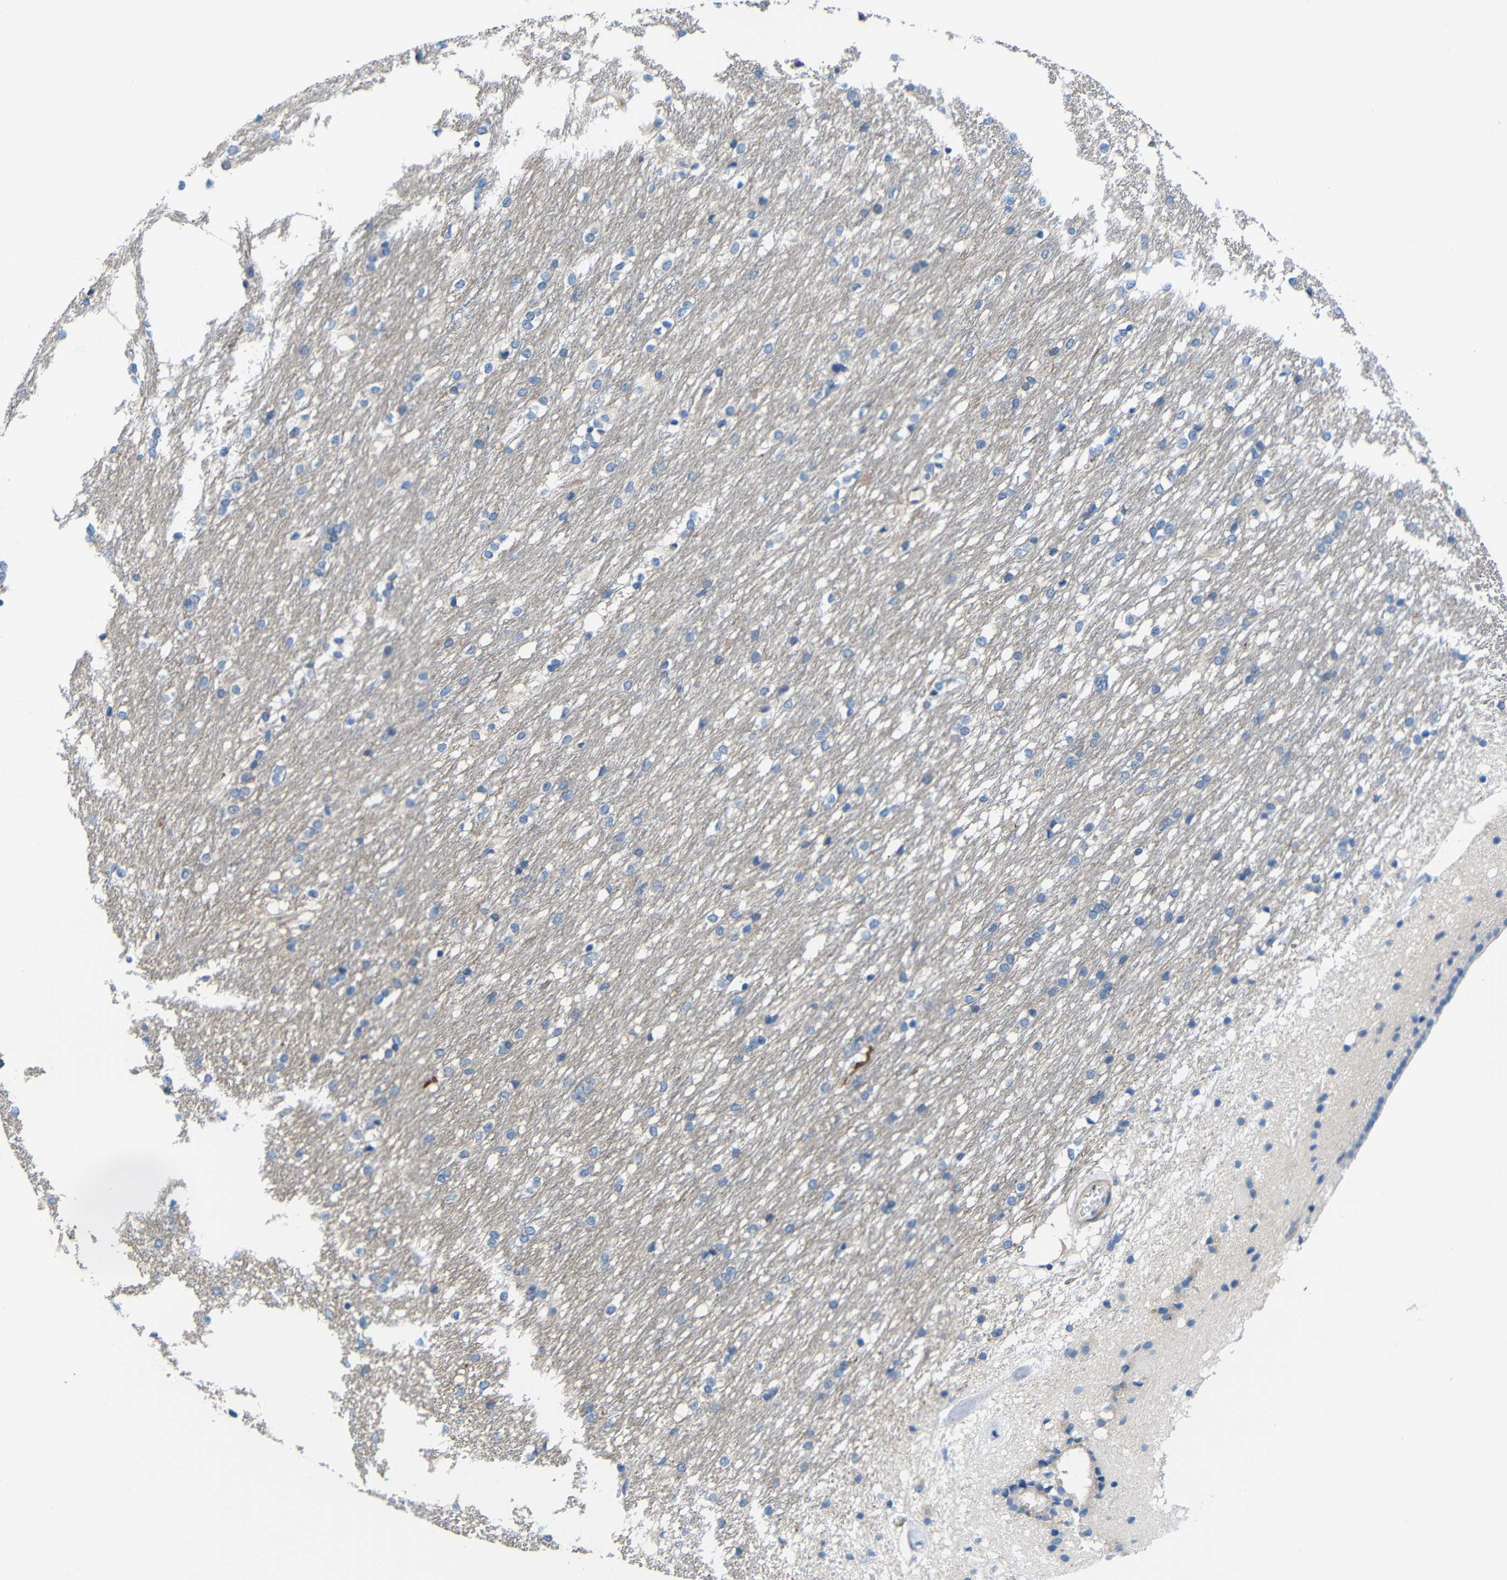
{"staining": {"intensity": "negative", "quantity": "none", "location": "none"}, "tissue": "caudate", "cell_type": "Glial cells", "image_type": "normal", "snomed": [{"axis": "morphology", "description": "Normal tissue, NOS"}, {"axis": "topography", "description": "Lateral ventricle wall"}], "caption": "An immunohistochemistry histopathology image of unremarkable caudate is shown. There is no staining in glial cells of caudate.", "gene": "NEGR1", "patient": {"sex": "female", "age": 19}}